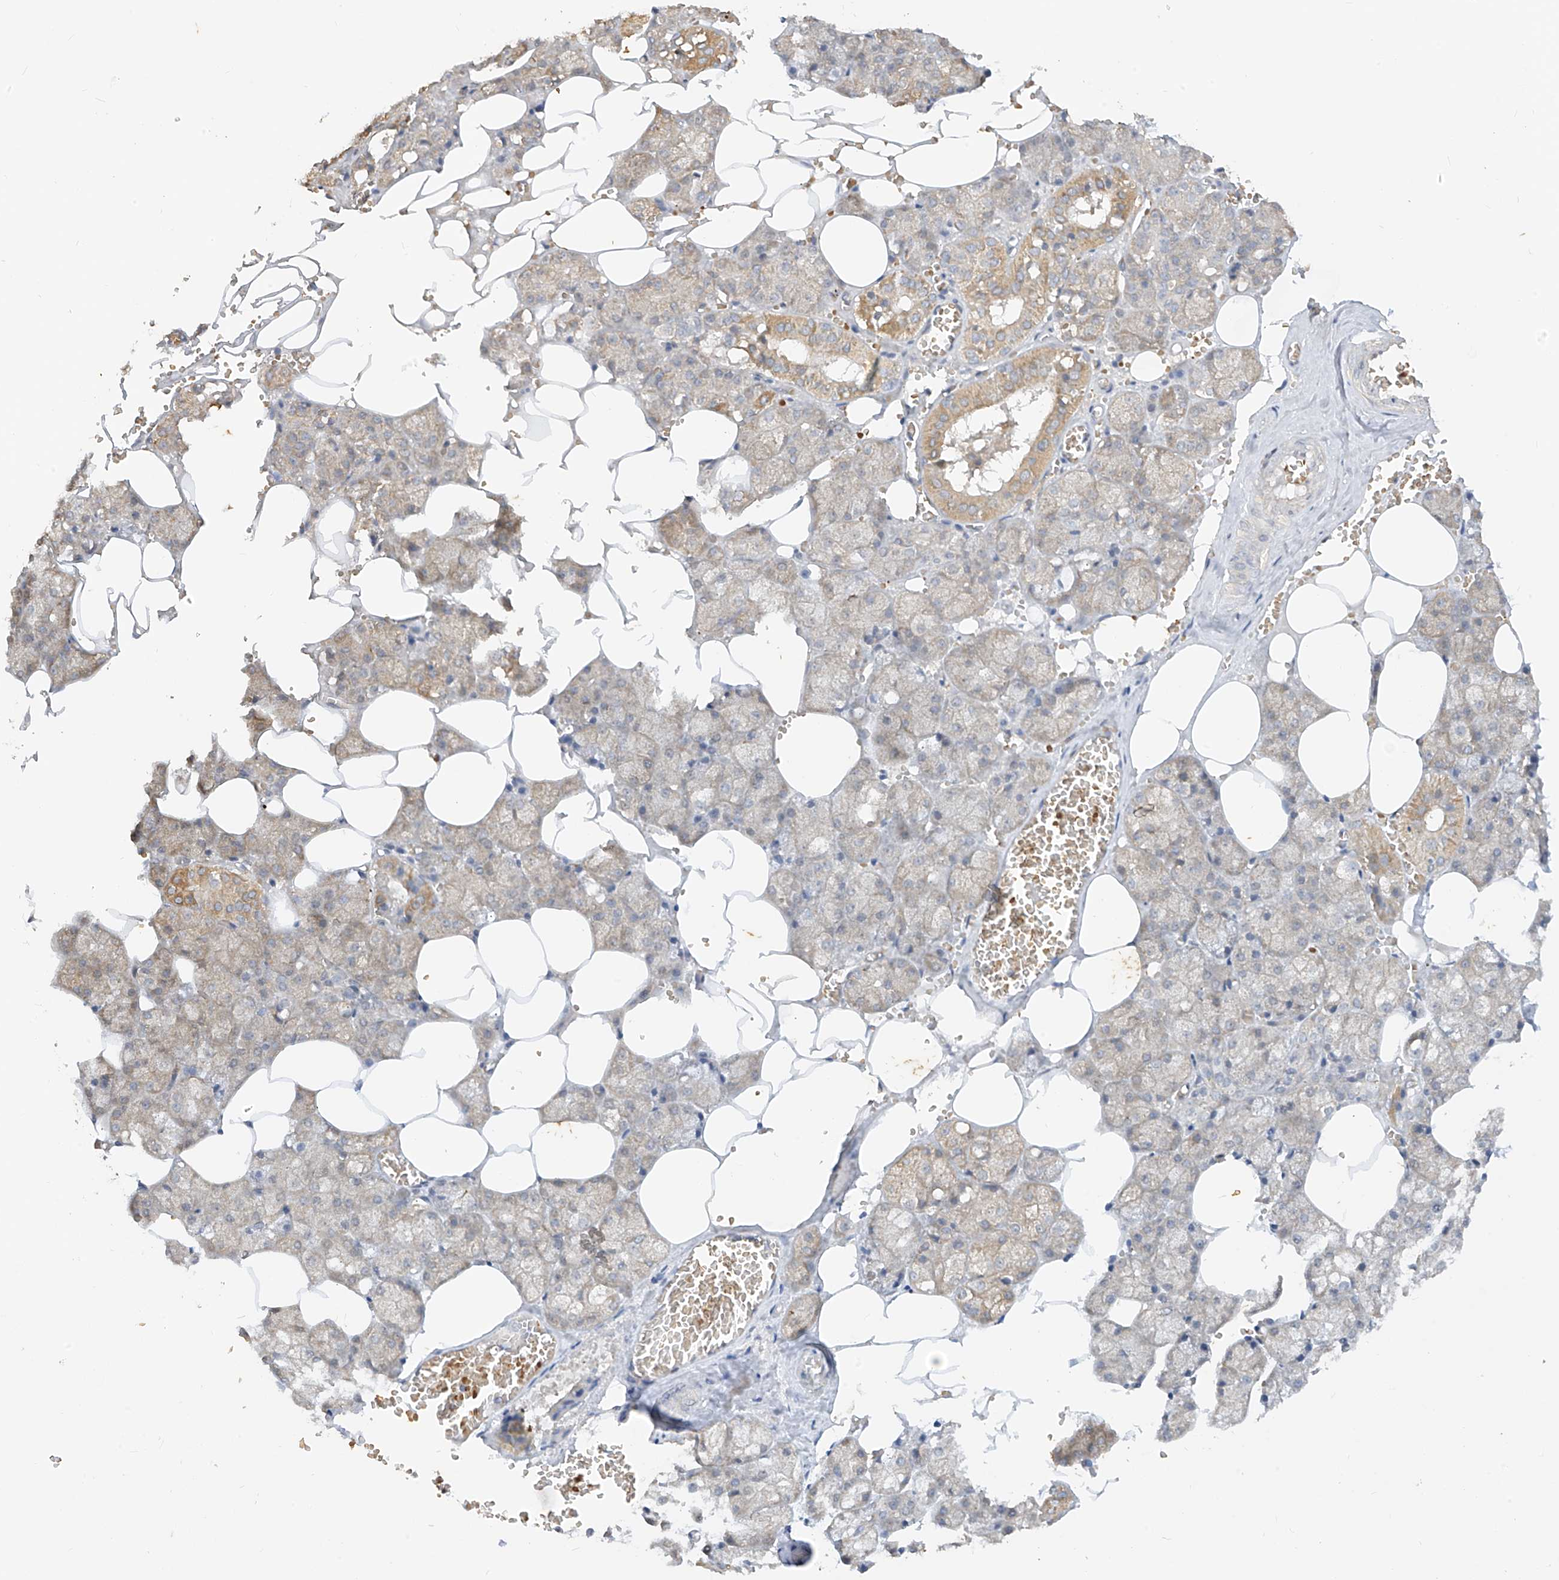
{"staining": {"intensity": "moderate", "quantity": "25%-75%", "location": "cytoplasmic/membranous"}, "tissue": "salivary gland", "cell_type": "Glandular cells", "image_type": "normal", "snomed": [{"axis": "morphology", "description": "Normal tissue, NOS"}, {"axis": "topography", "description": "Salivary gland"}], "caption": "Glandular cells demonstrate medium levels of moderate cytoplasmic/membranous positivity in about 25%-75% of cells in normal salivary gland.", "gene": "MTUS2", "patient": {"sex": "male", "age": 62}}